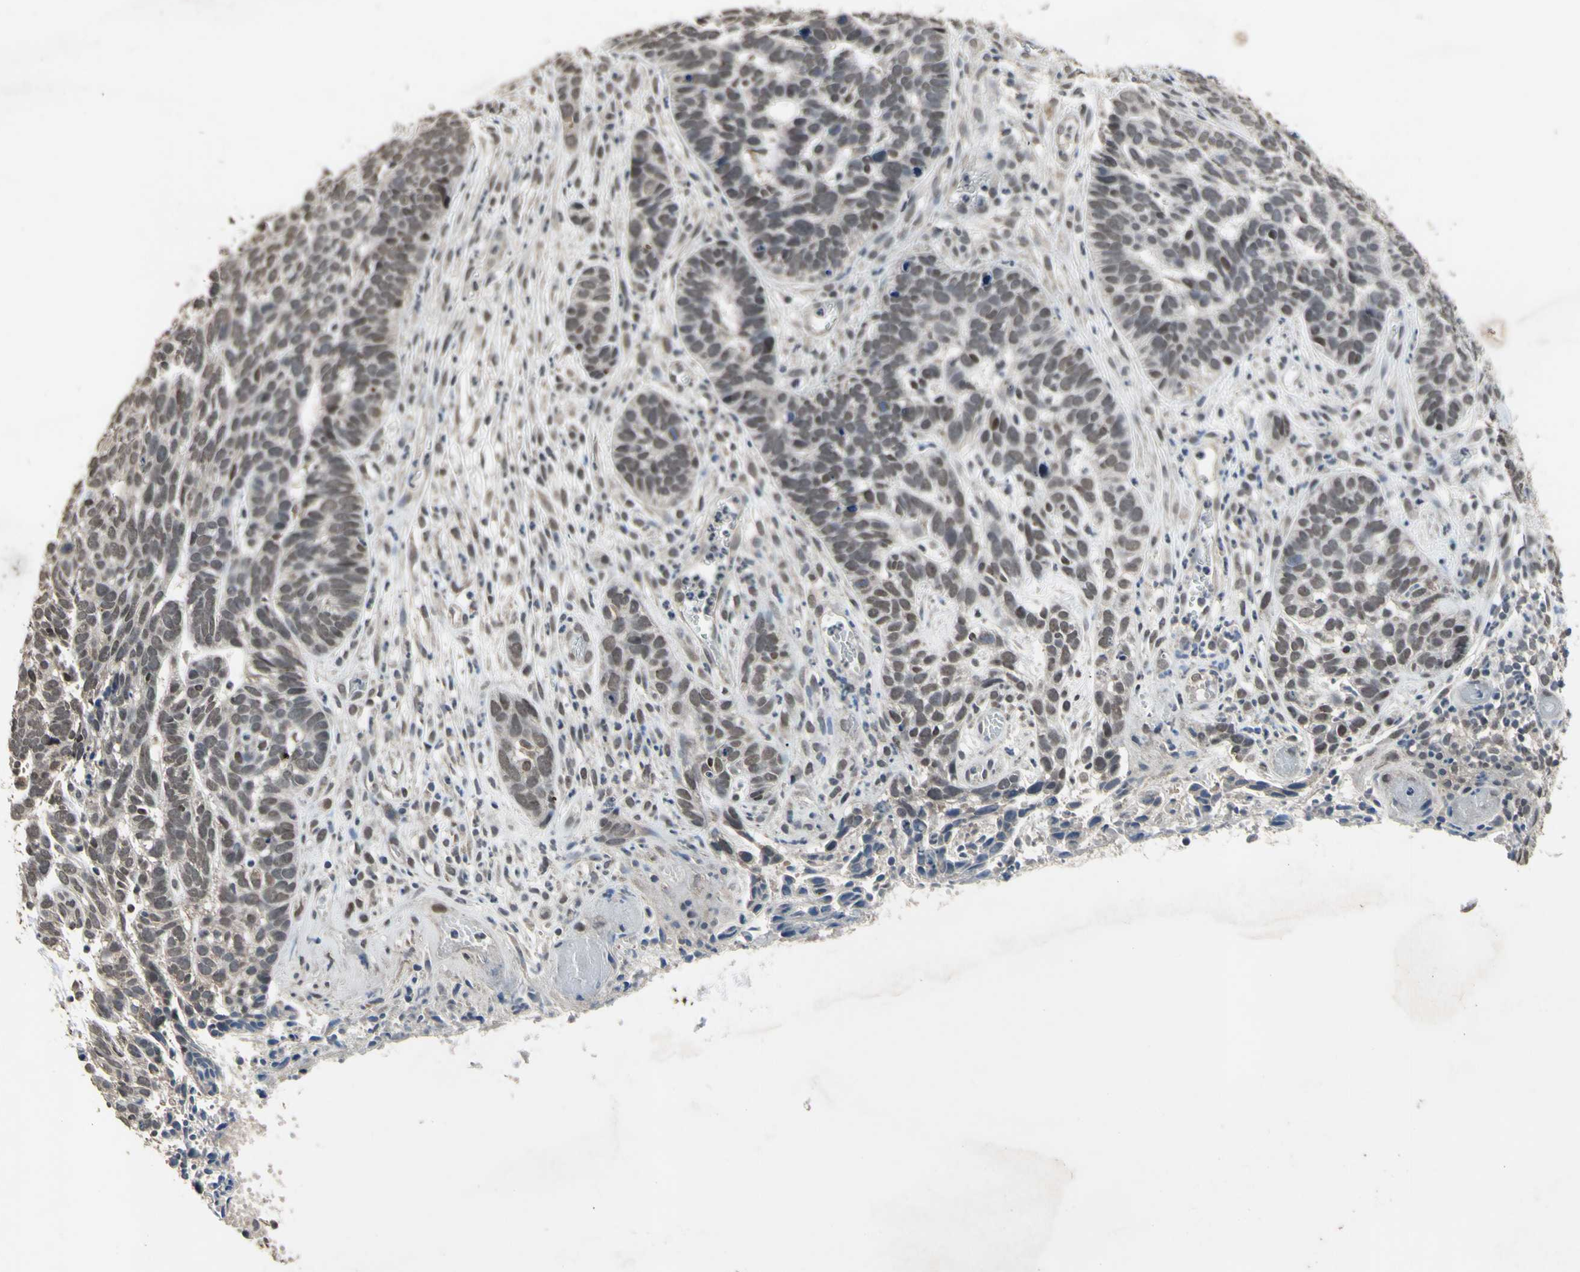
{"staining": {"intensity": "weak", "quantity": ">75%", "location": "nuclear"}, "tissue": "skin cancer", "cell_type": "Tumor cells", "image_type": "cancer", "snomed": [{"axis": "morphology", "description": "Basal cell carcinoma"}, {"axis": "topography", "description": "Skin"}], "caption": "Approximately >75% of tumor cells in basal cell carcinoma (skin) show weak nuclear protein positivity as visualized by brown immunohistochemical staining.", "gene": "ZNF174", "patient": {"sex": "male", "age": 87}}